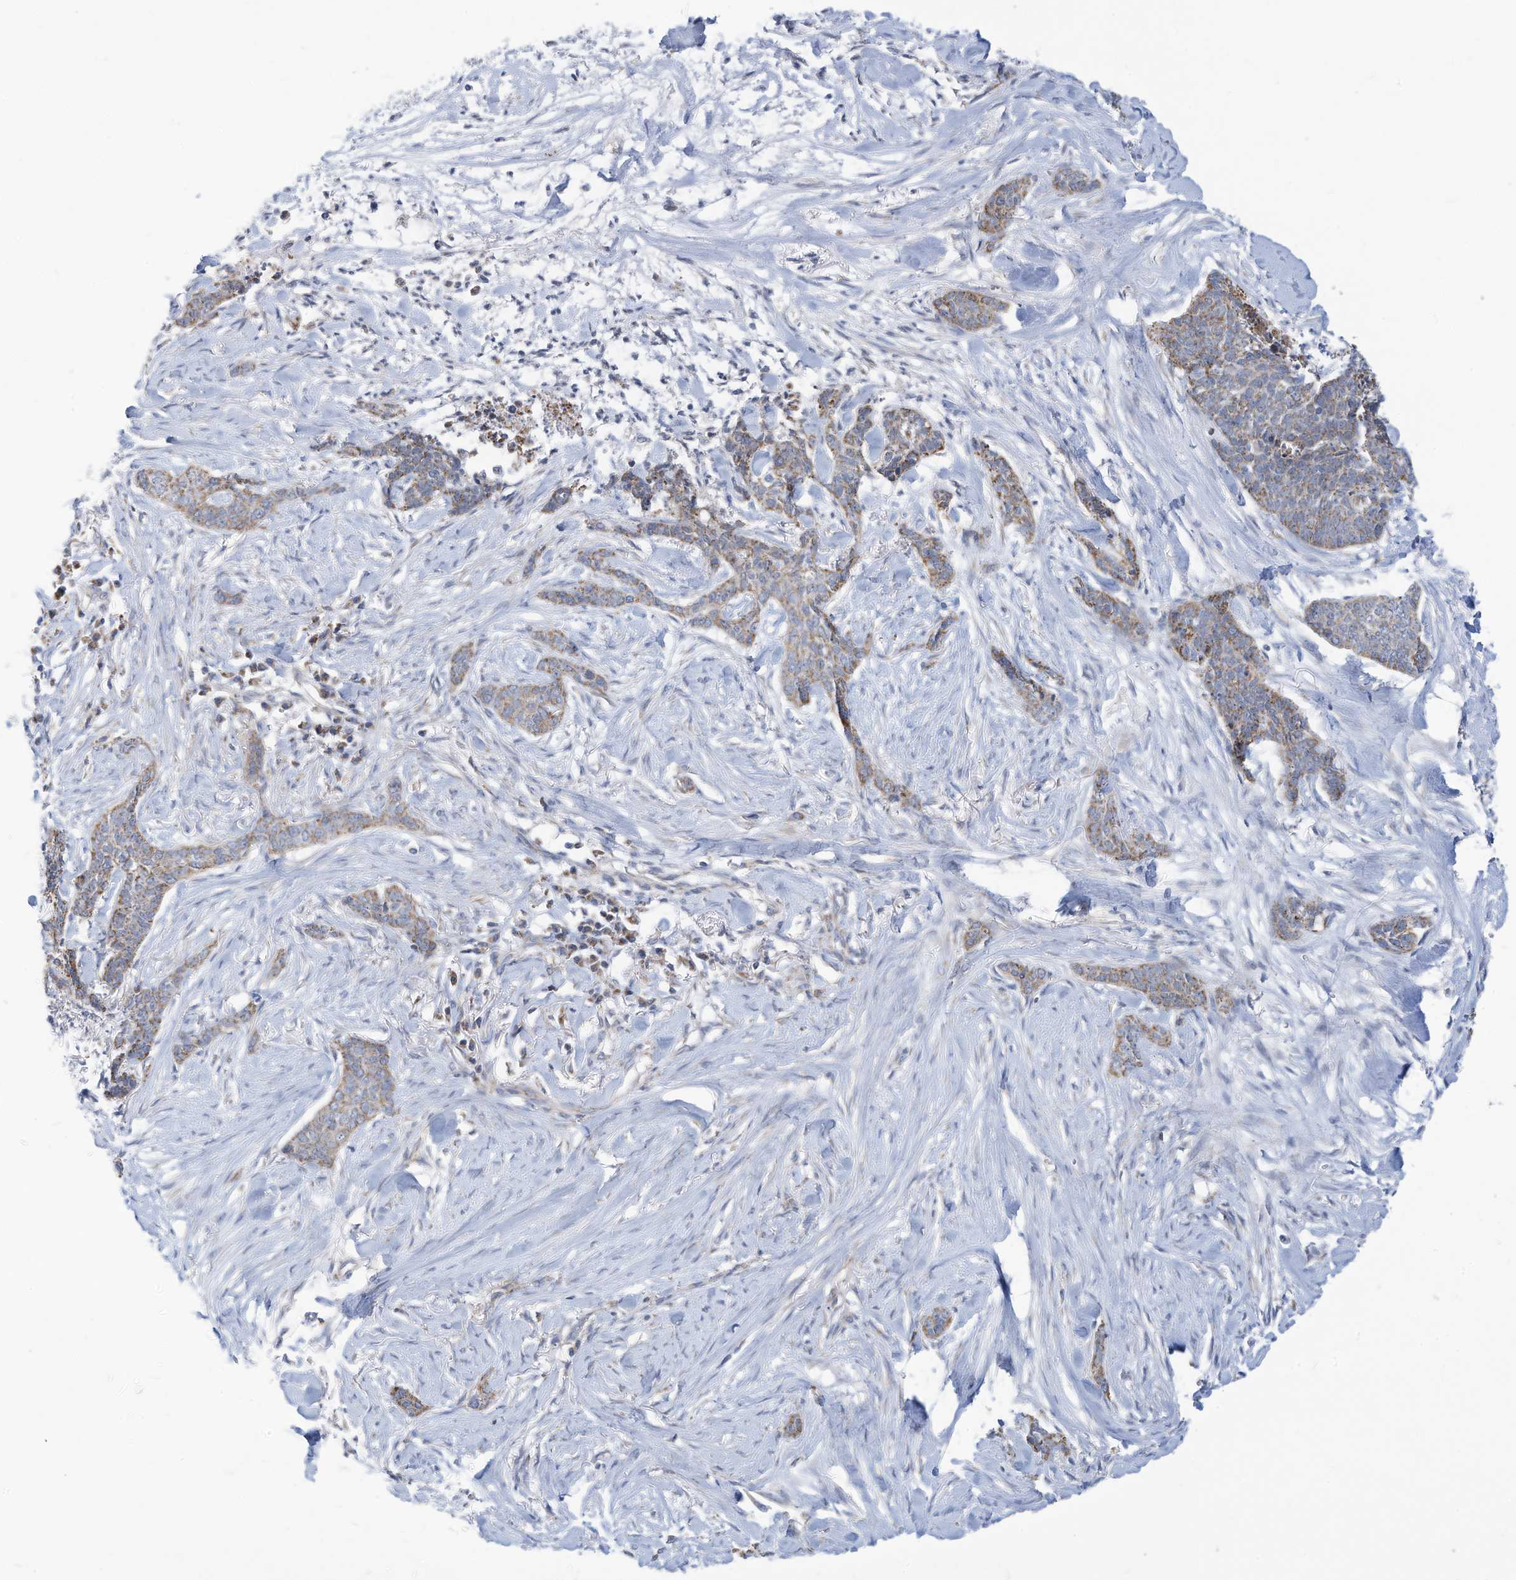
{"staining": {"intensity": "moderate", "quantity": "25%-75%", "location": "cytoplasmic/membranous"}, "tissue": "skin cancer", "cell_type": "Tumor cells", "image_type": "cancer", "snomed": [{"axis": "morphology", "description": "Basal cell carcinoma"}, {"axis": "topography", "description": "Skin"}], "caption": "IHC of human skin basal cell carcinoma demonstrates medium levels of moderate cytoplasmic/membranous positivity in approximately 25%-75% of tumor cells.", "gene": "NLN", "patient": {"sex": "female", "age": 64}}